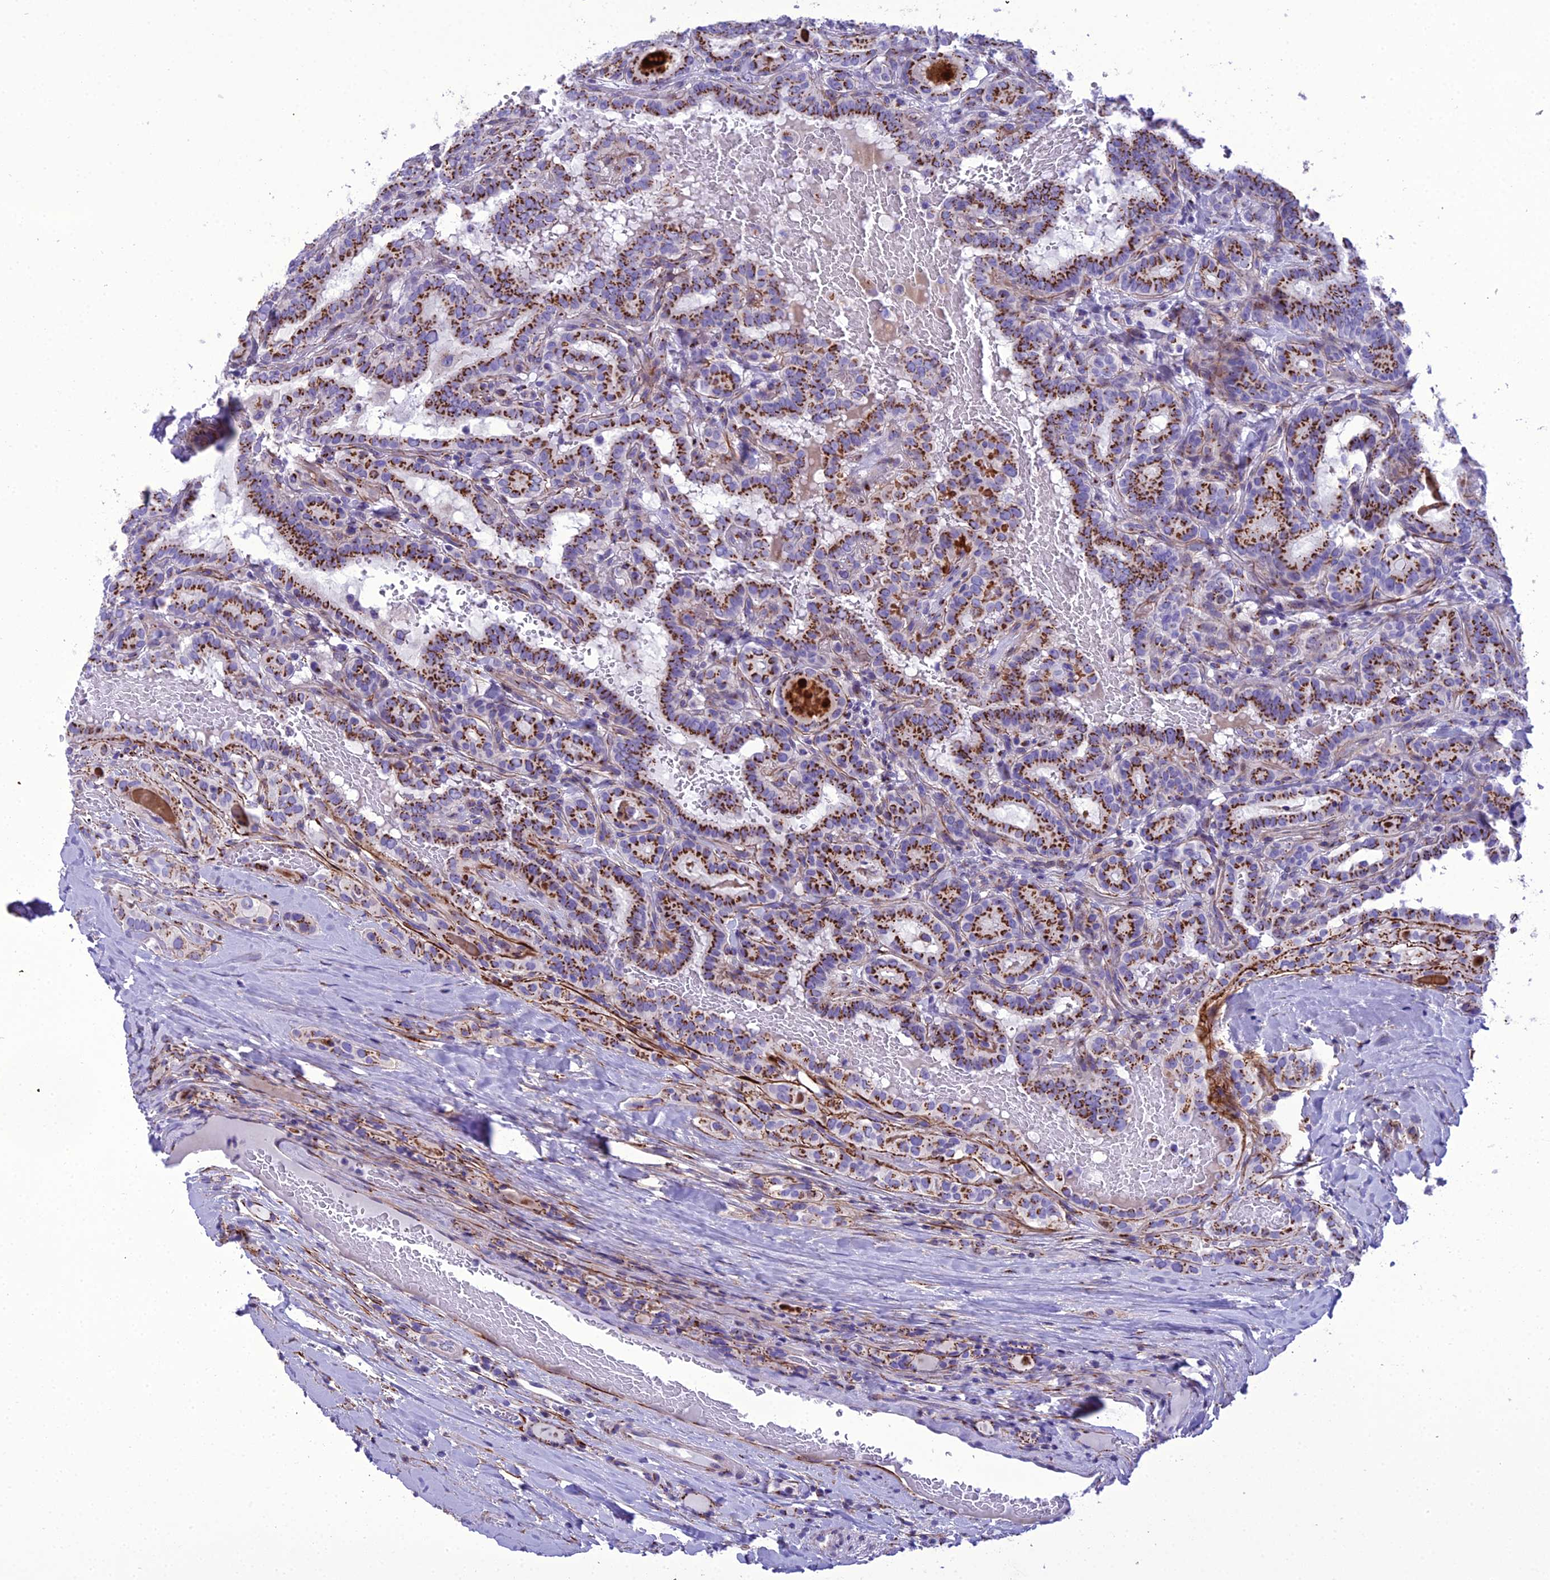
{"staining": {"intensity": "strong", "quantity": ">75%", "location": "cytoplasmic/membranous"}, "tissue": "thyroid cancer", "cell_type": "Tumor cells", "image_type": "cancer", "snomed": [{"axis": "morphology", "description": "Papillary adenocarcinoma, NOS"}, {"axis": "topography", "description": "Thyroid gland"}], "caption": "Immunohistochemical staining of thyroid cancer reveals high levels of strong cytoplasmic/membranous protein positivity in about >75% of tumor cells. Using DAB (3,3'-diaminobenzidine) (brown) and hematoxylin (blue) stains, captured at high magnification using brightfield microscopy.", "gene": "GOLM2", "patient": {"sex": "female", "age": 72}}